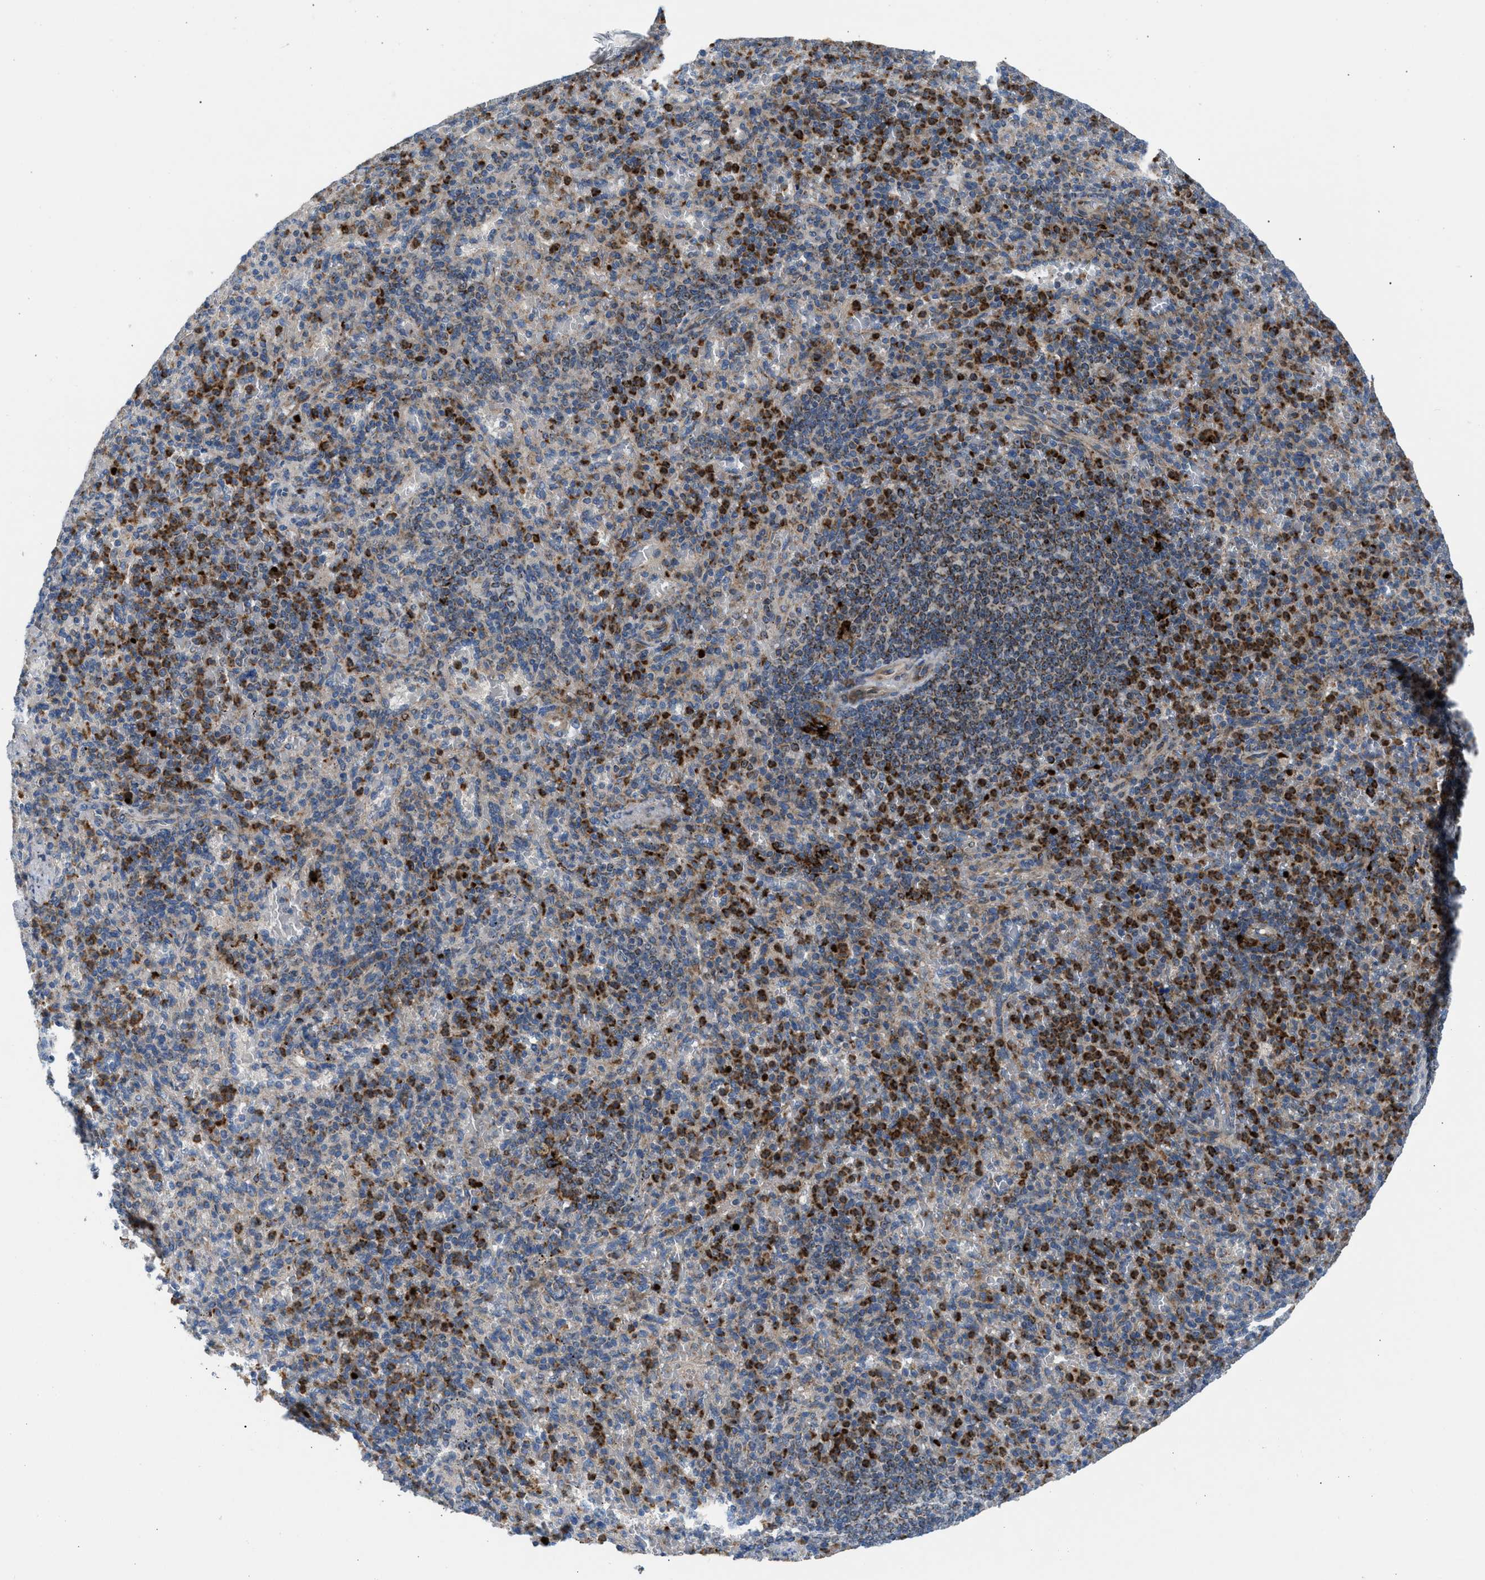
{"staining": {"intensity": "strong", "quantity": "25%-75%", "location": "cytoplasmic/membranous"}, "tissue": "spleen", "cell_type": "Cells in red pulp", "image_type": "normal", "snomed": [{"axis": "morphology", "description": "Normal tissue, NOS"}, {"axis": "topography", "description": "Spleen"}], "caption": "A high amount of strong cytoplasmic/membranous positivity is appreciated in approximately 25%-75% of cells in red pulp in unremarkable spleen. The protein of interest is shown in brown color, while the nuclei are stained blue.", "gene": "TPH1", "patient": {"sex": "female", "age": 74}}